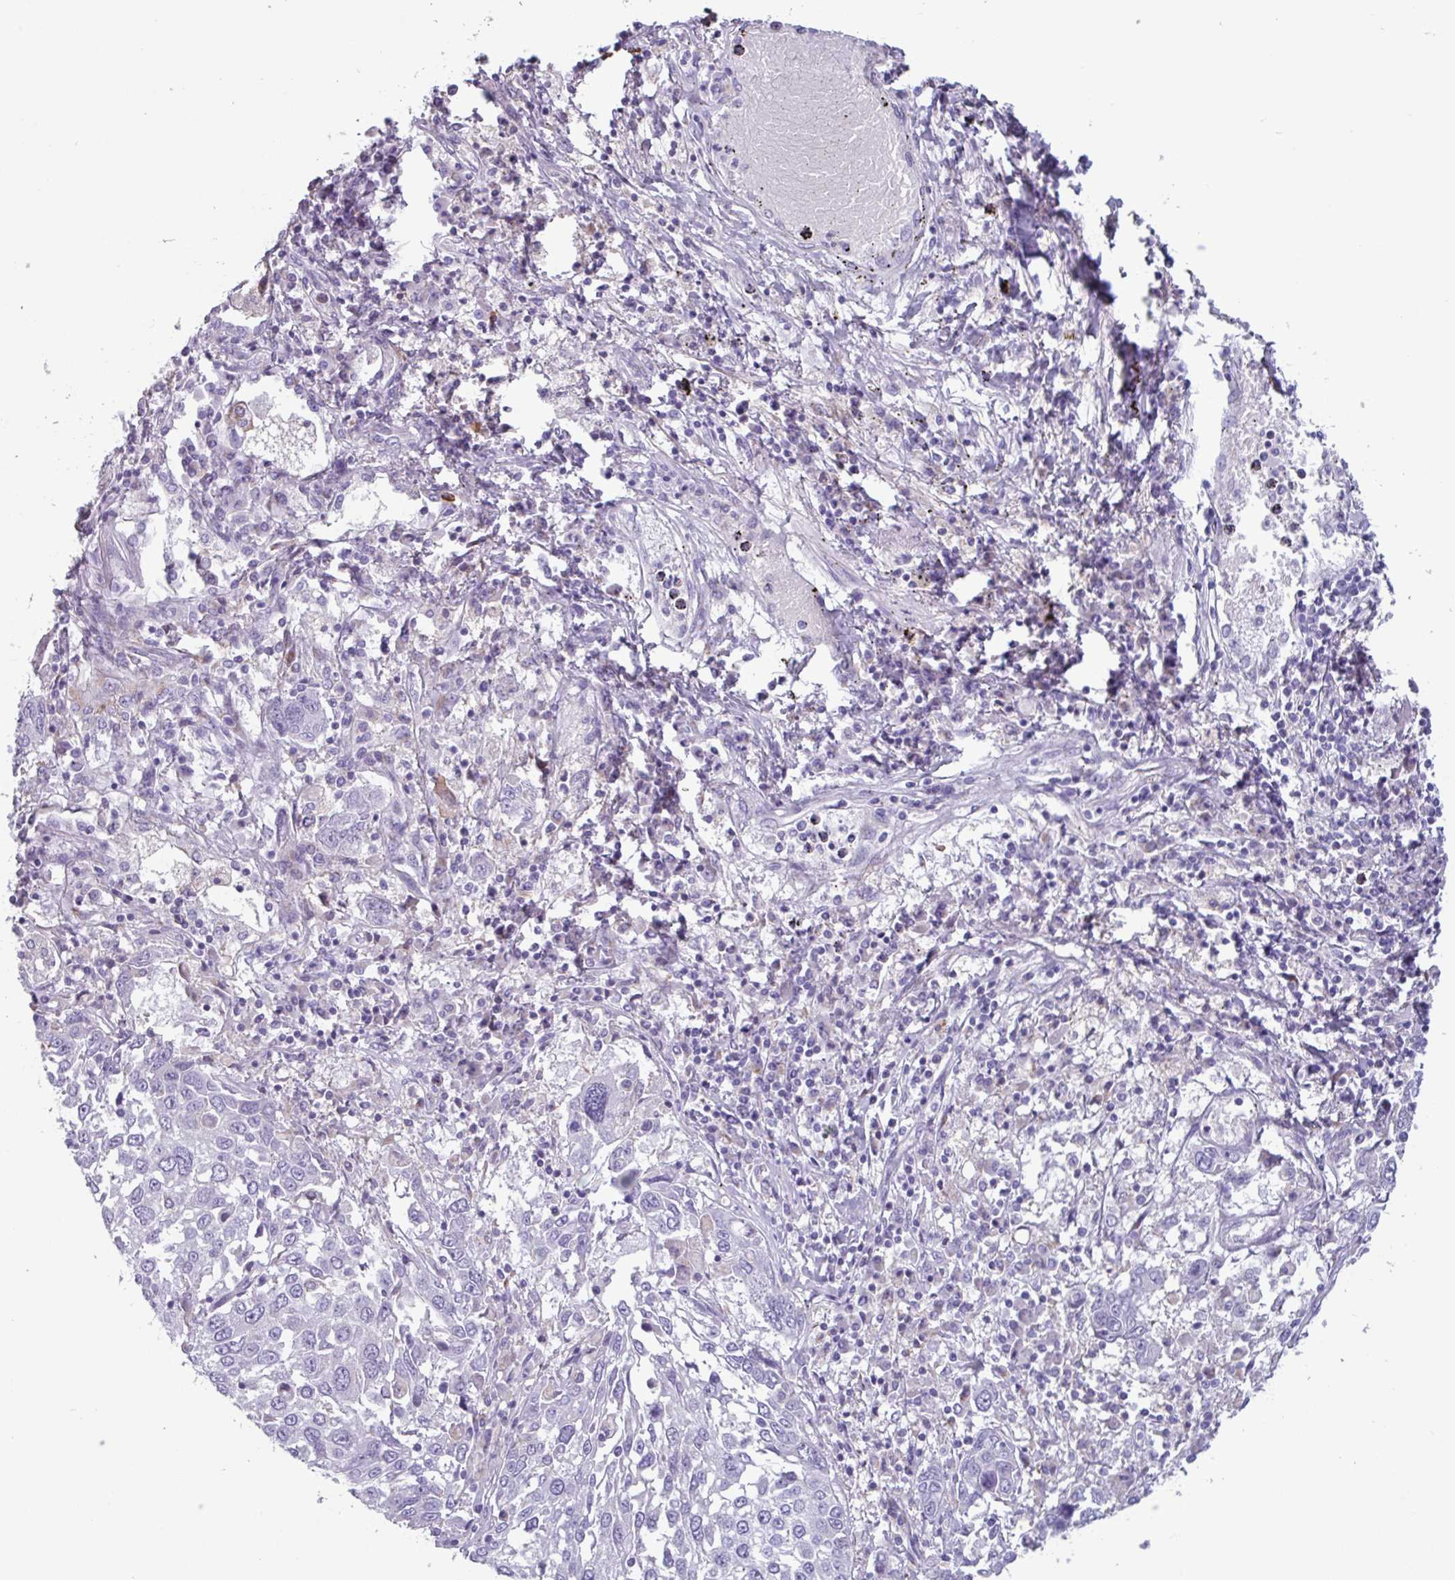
{"staining": {"intensity": "negative", "quantity": "none", "location": "none"}, "tissue": "lung cancer", "cell_type": "Tumor cells", "image_type": "cancer", "snomed": [{"axis": "morphology", "description": "Squamous cell carcinoma, NOS"}, {"axis": "topography", "description": "Lung"}], "caption": "This is an immunohistochemistry (IHC) image of squamous cell carcinoma (lung). There is no expression in tumor cells.", "gene": "ADGRE1", "patient": {"sex": "male", "age": 65}}